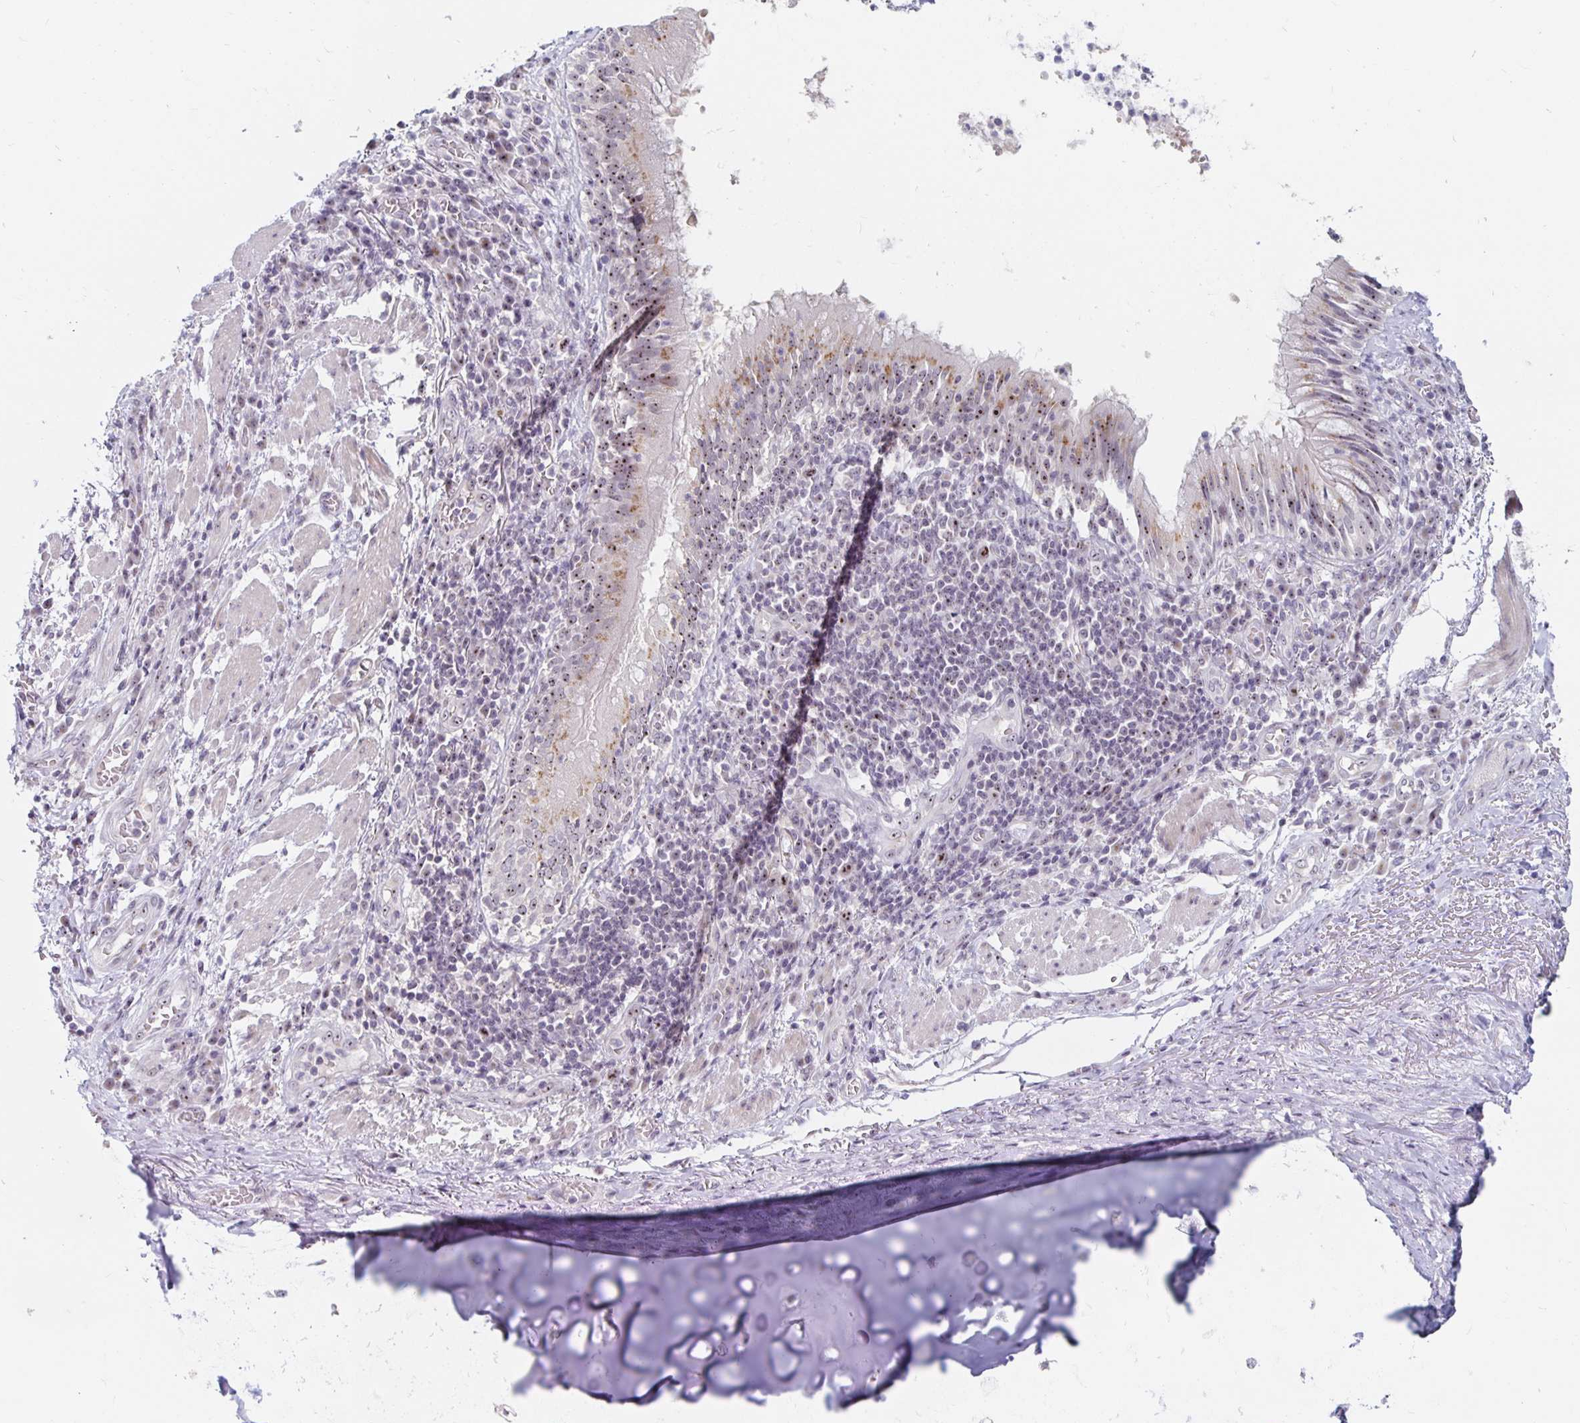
{"staining": {"intensity": "negative", "quantity": "none", "location": "none"}, "tissue": "adipose tissue", "cell_type": "Adipocytes", "image_type": "normal", "snomed": [{"axis": "morphology", "description": "Normal tissue, NOS"}, {"axis": "topography", "description": "Lymph node"}, {"axis": "topography", "description": "Bronchus"}], "caption": "Immunohistochemistry of benign human adipose tissue shows no staining in adipocytes.", "gene": "NUP85", "patient": {"sex": "male", "age": 56}}